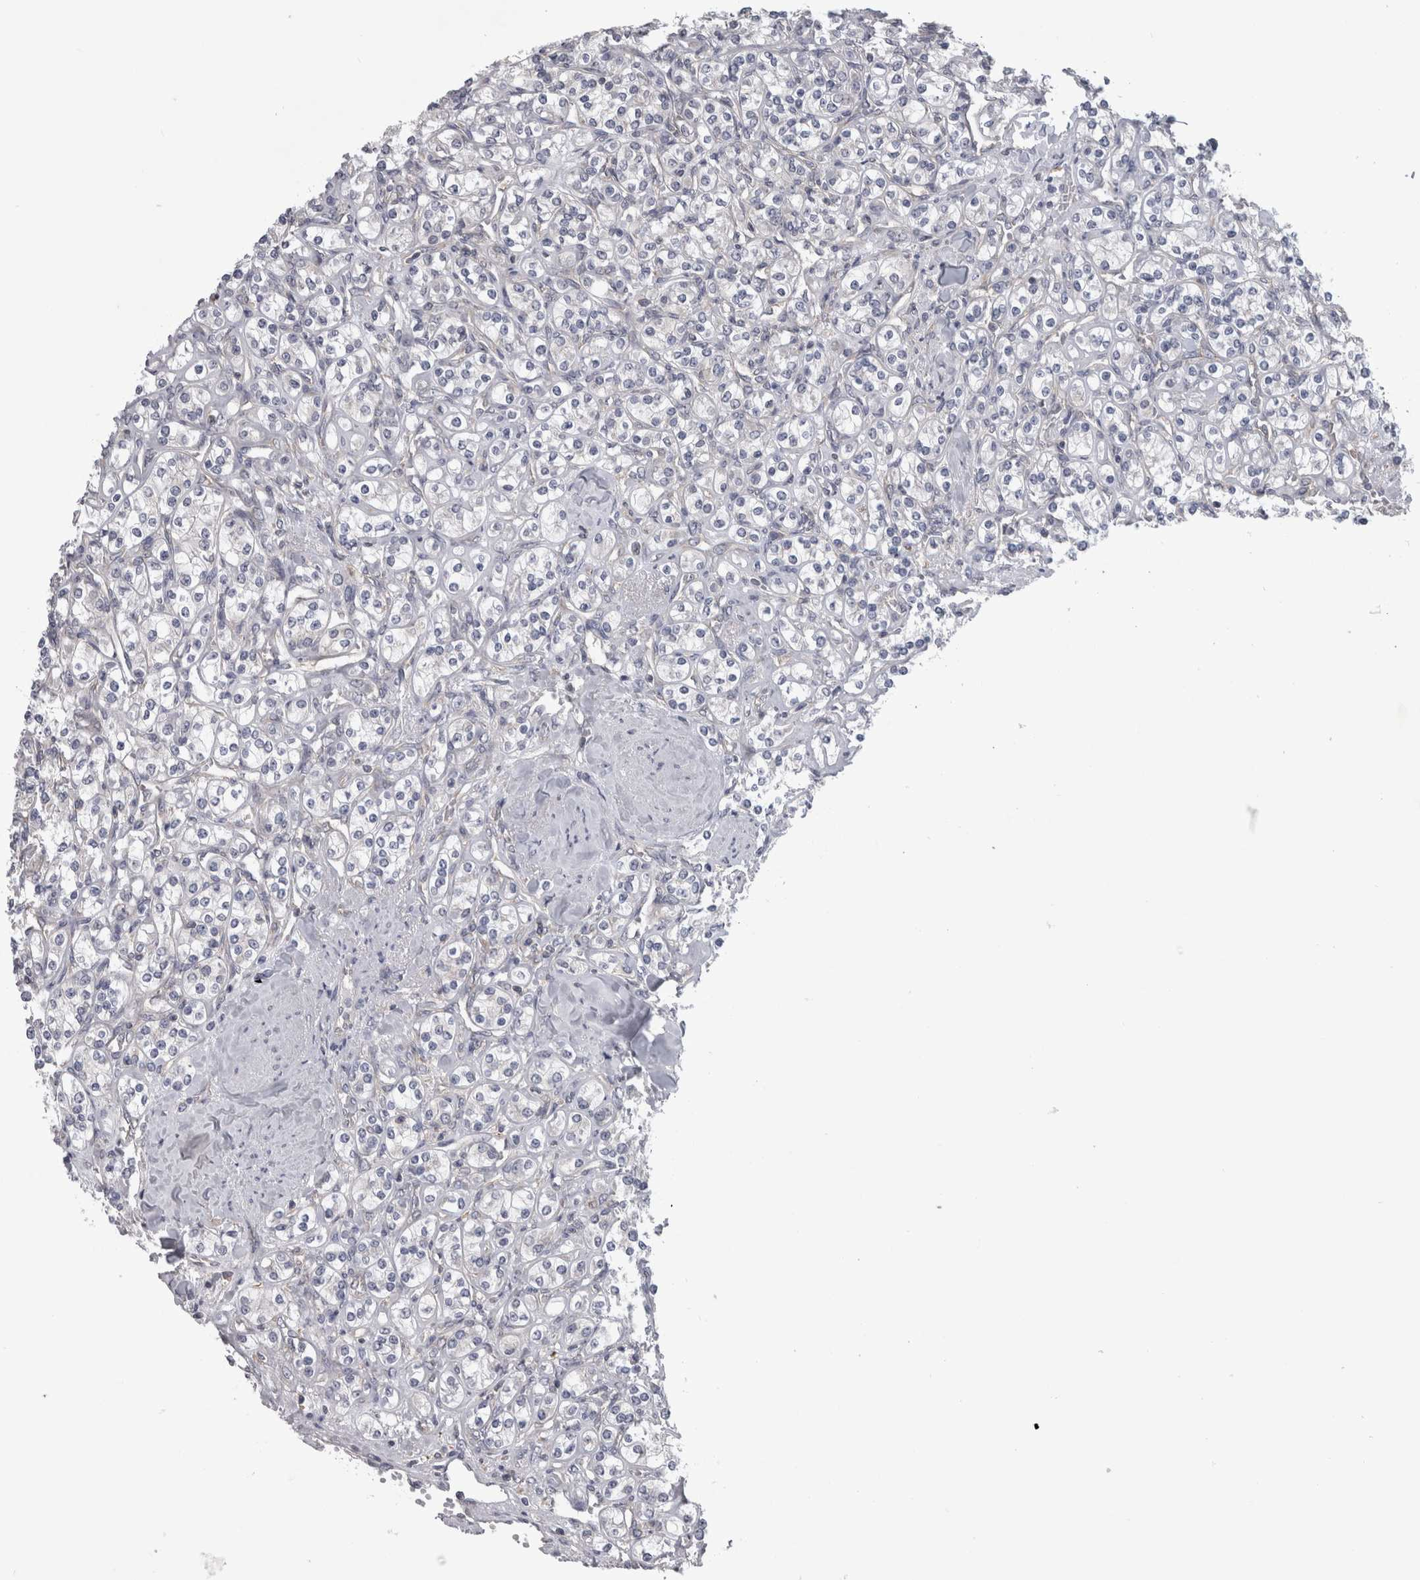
{"staining": {"intensity": "negative", "quantity": "none", "location": "none"}, "tissue": "renal cancer", "cell_type": "Tumor cells", "image_type": "cancer", "snomed": [{"axis": "morphology", "description": "Adenocarcinoma, NOS"}, {"axis": "topography", "description": "Kidney"}], "caption": "Micrograph shows no significant protein expression in tumor cells of renal cancer.", "gene": "PRRC2C", "patient": {"sex": "male", "age": 77}}